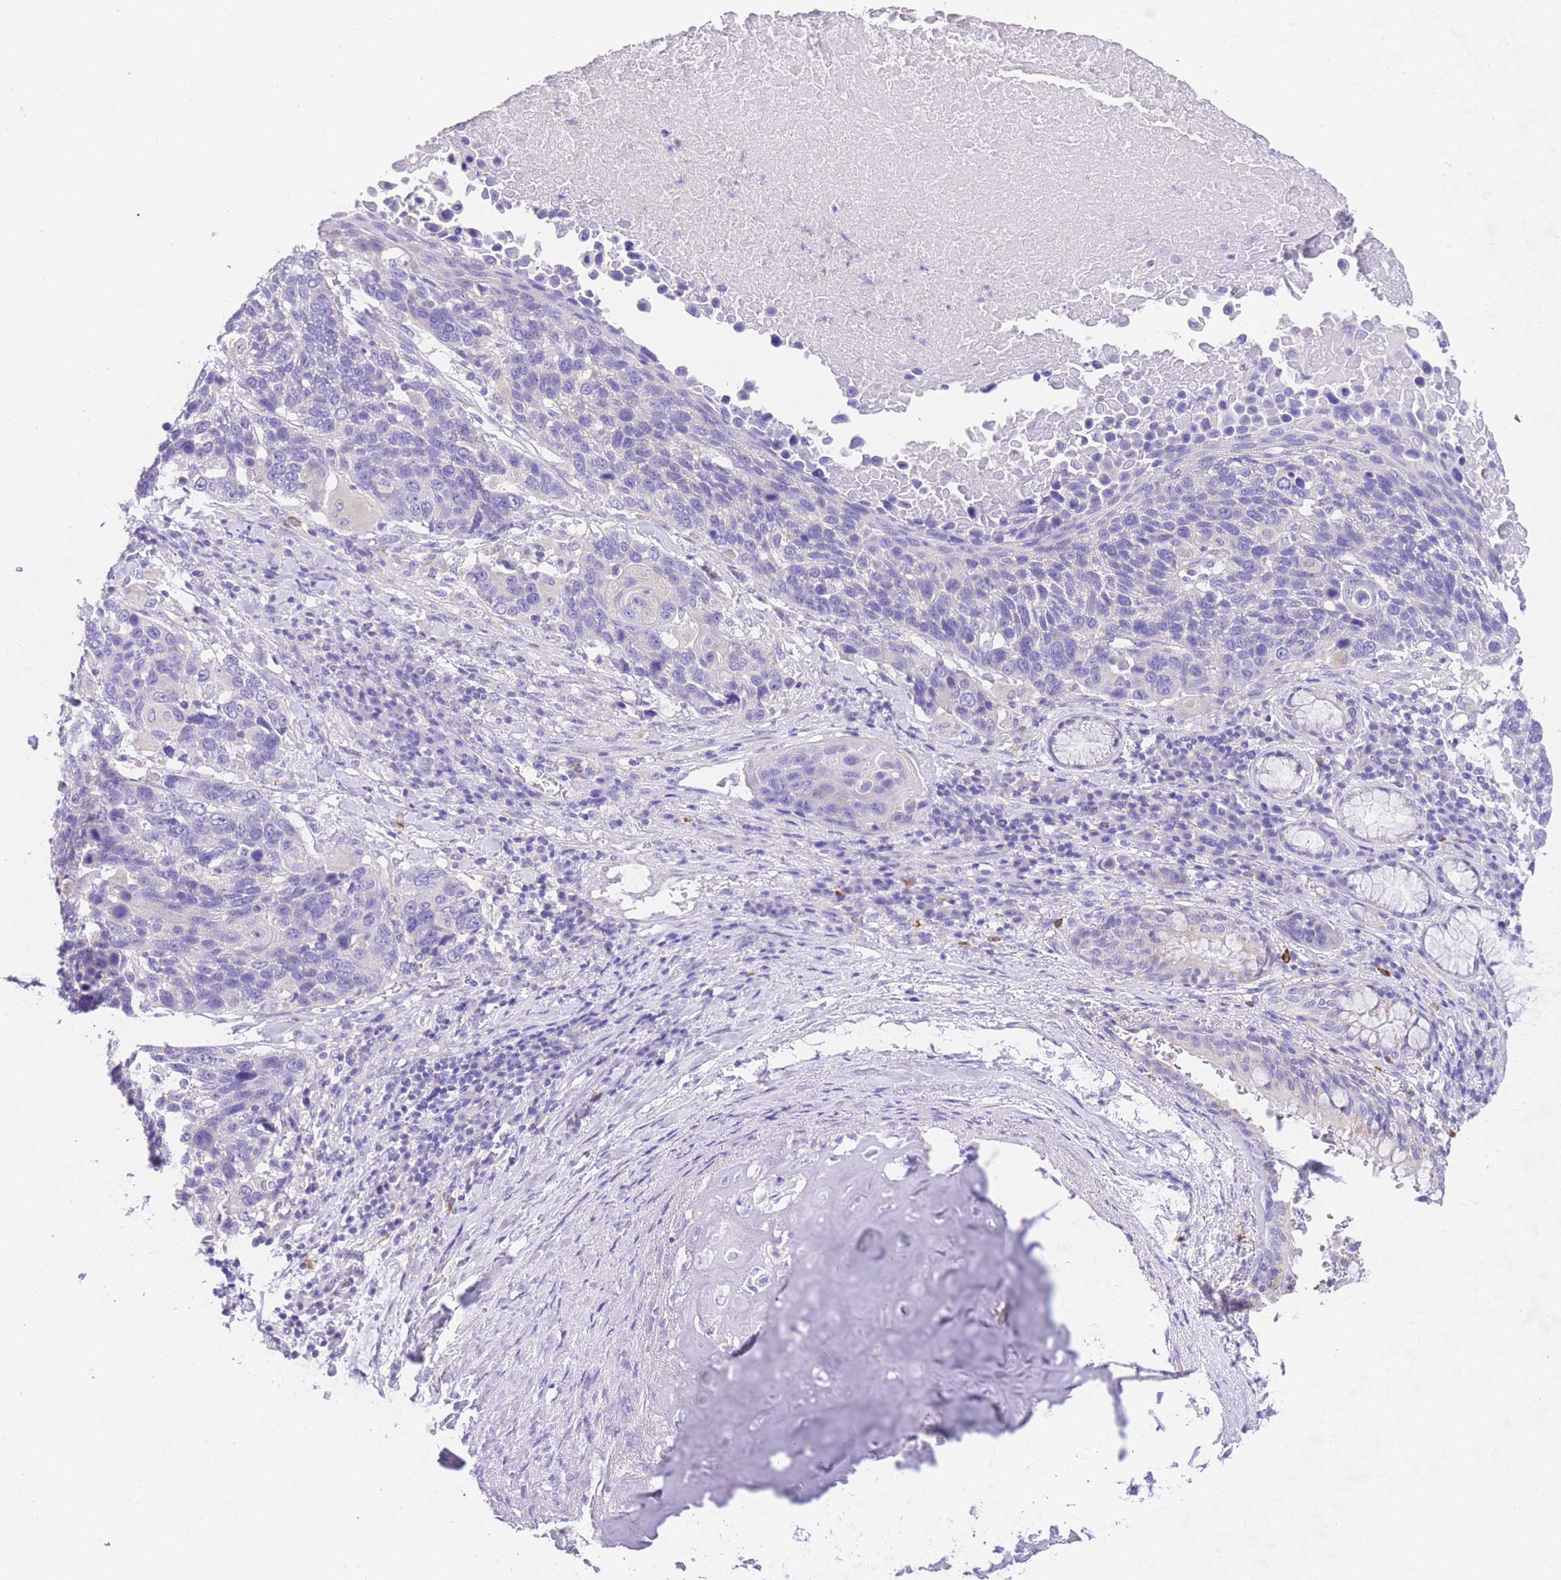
{"staining": {"intensity": "negative", "quantity": "none", "location": "none"}, "tissue": "lung cancer", "cell_type": "Tumor cells", "image_type": "cancer", "snomed": [{"axis": "morphology", "description": "Squamous cell carcinoma, NOS"}, {"axis": "topography", "description": "Lung"}], "caption": "Tumor cells show no significant protein staining in lung cancer (squamous cell carcinoma).", "gene": "EPN2", "patient": {"sex": "male", "age": 66}}